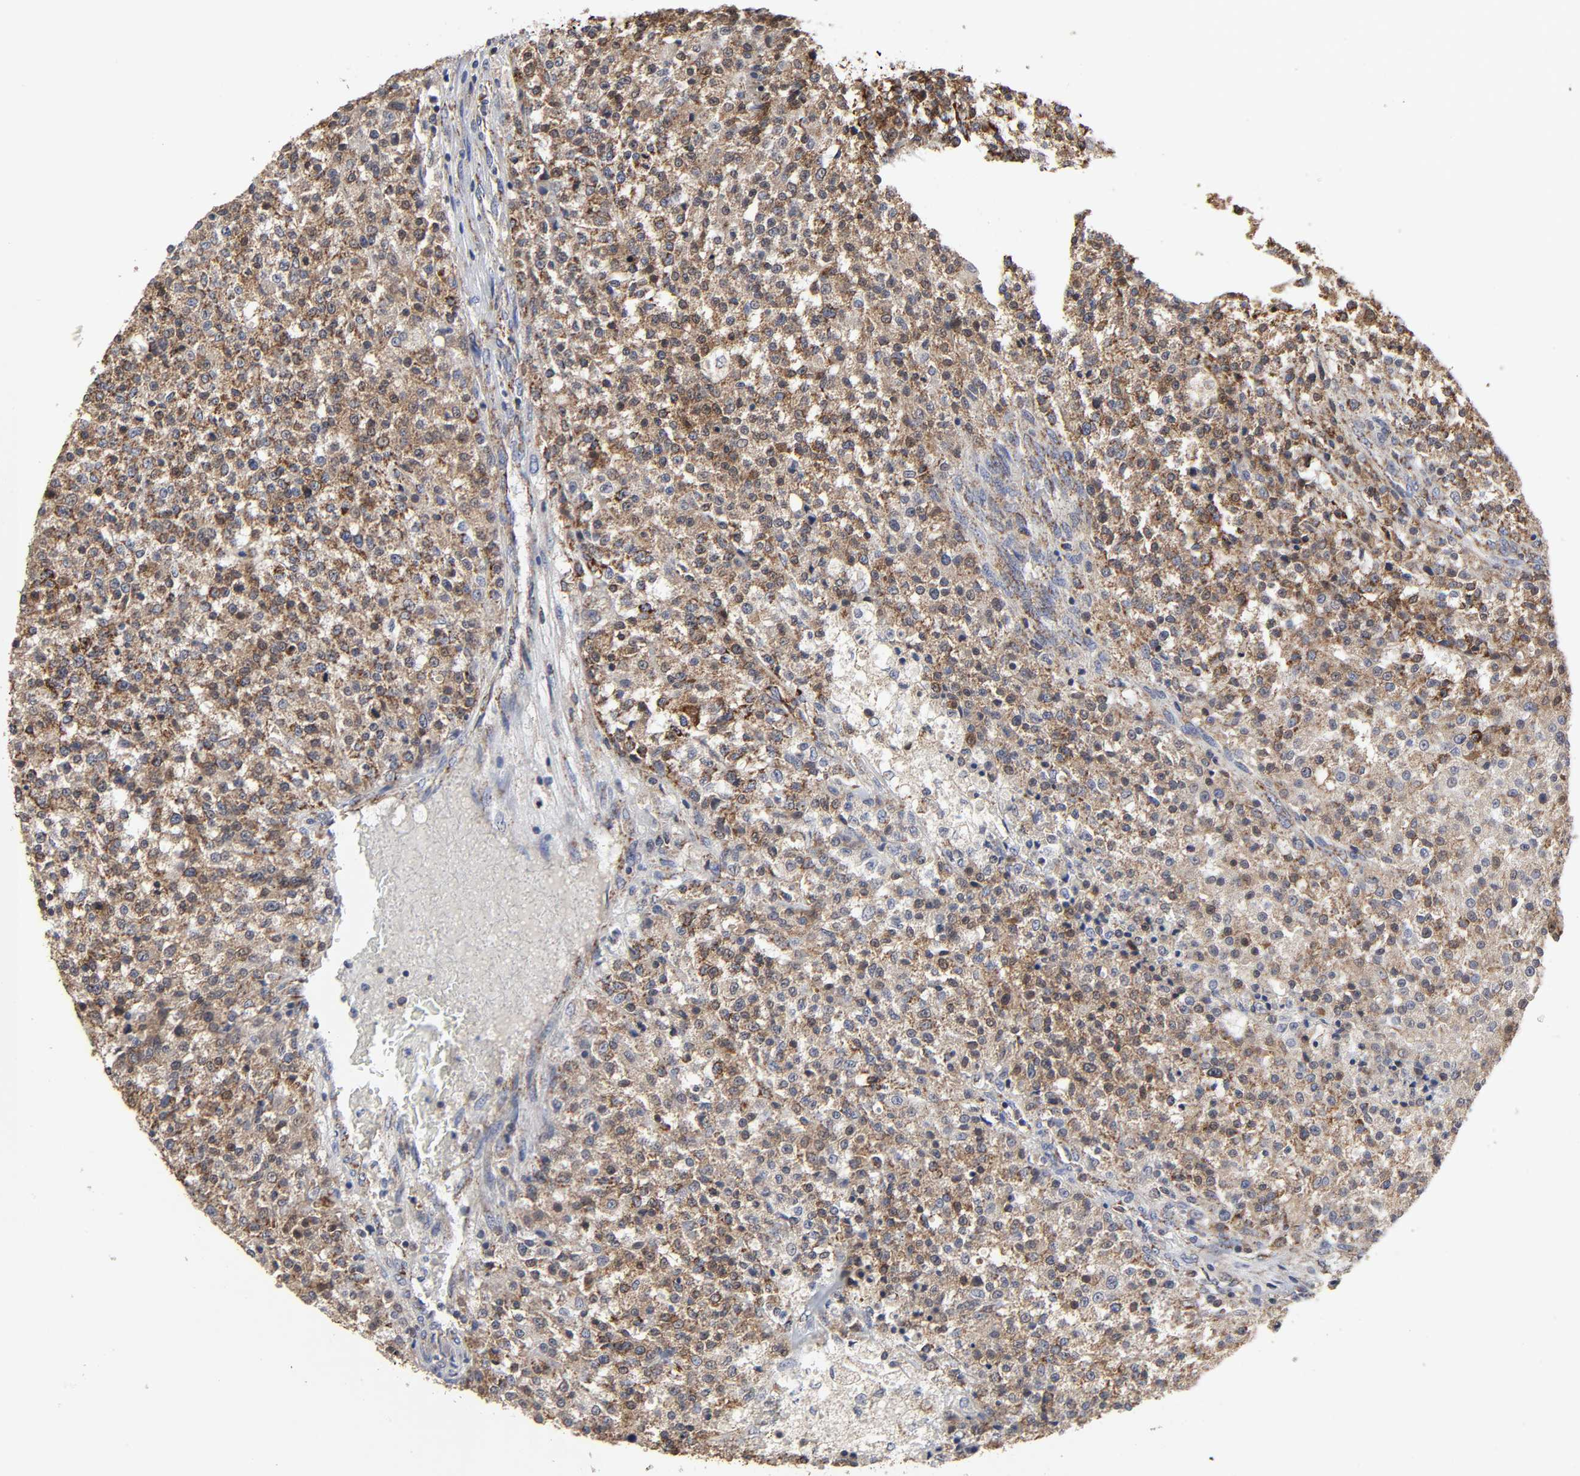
{"staining": {"intensity": "moderate", "quantity": ">75%", "location": "cytoplasmic/membranous"}, "tissue": "testis cancer", "cell_type": "Tumor cells", "image_type": "cancer", "snomed": [{"axis": "morphology", "description": "Seminoma, NOS"}, {"axis": "topography", "description": "Testis"}], "caption": "Immunohistochemical staining of human testis cancer (seminoma) reveals medium levels of moderate cytoplasmic/membranous protein staining in about >75% of tumor cells.", "gene": "COX6B1", "patient": {"sex": "male", "age": 59}}